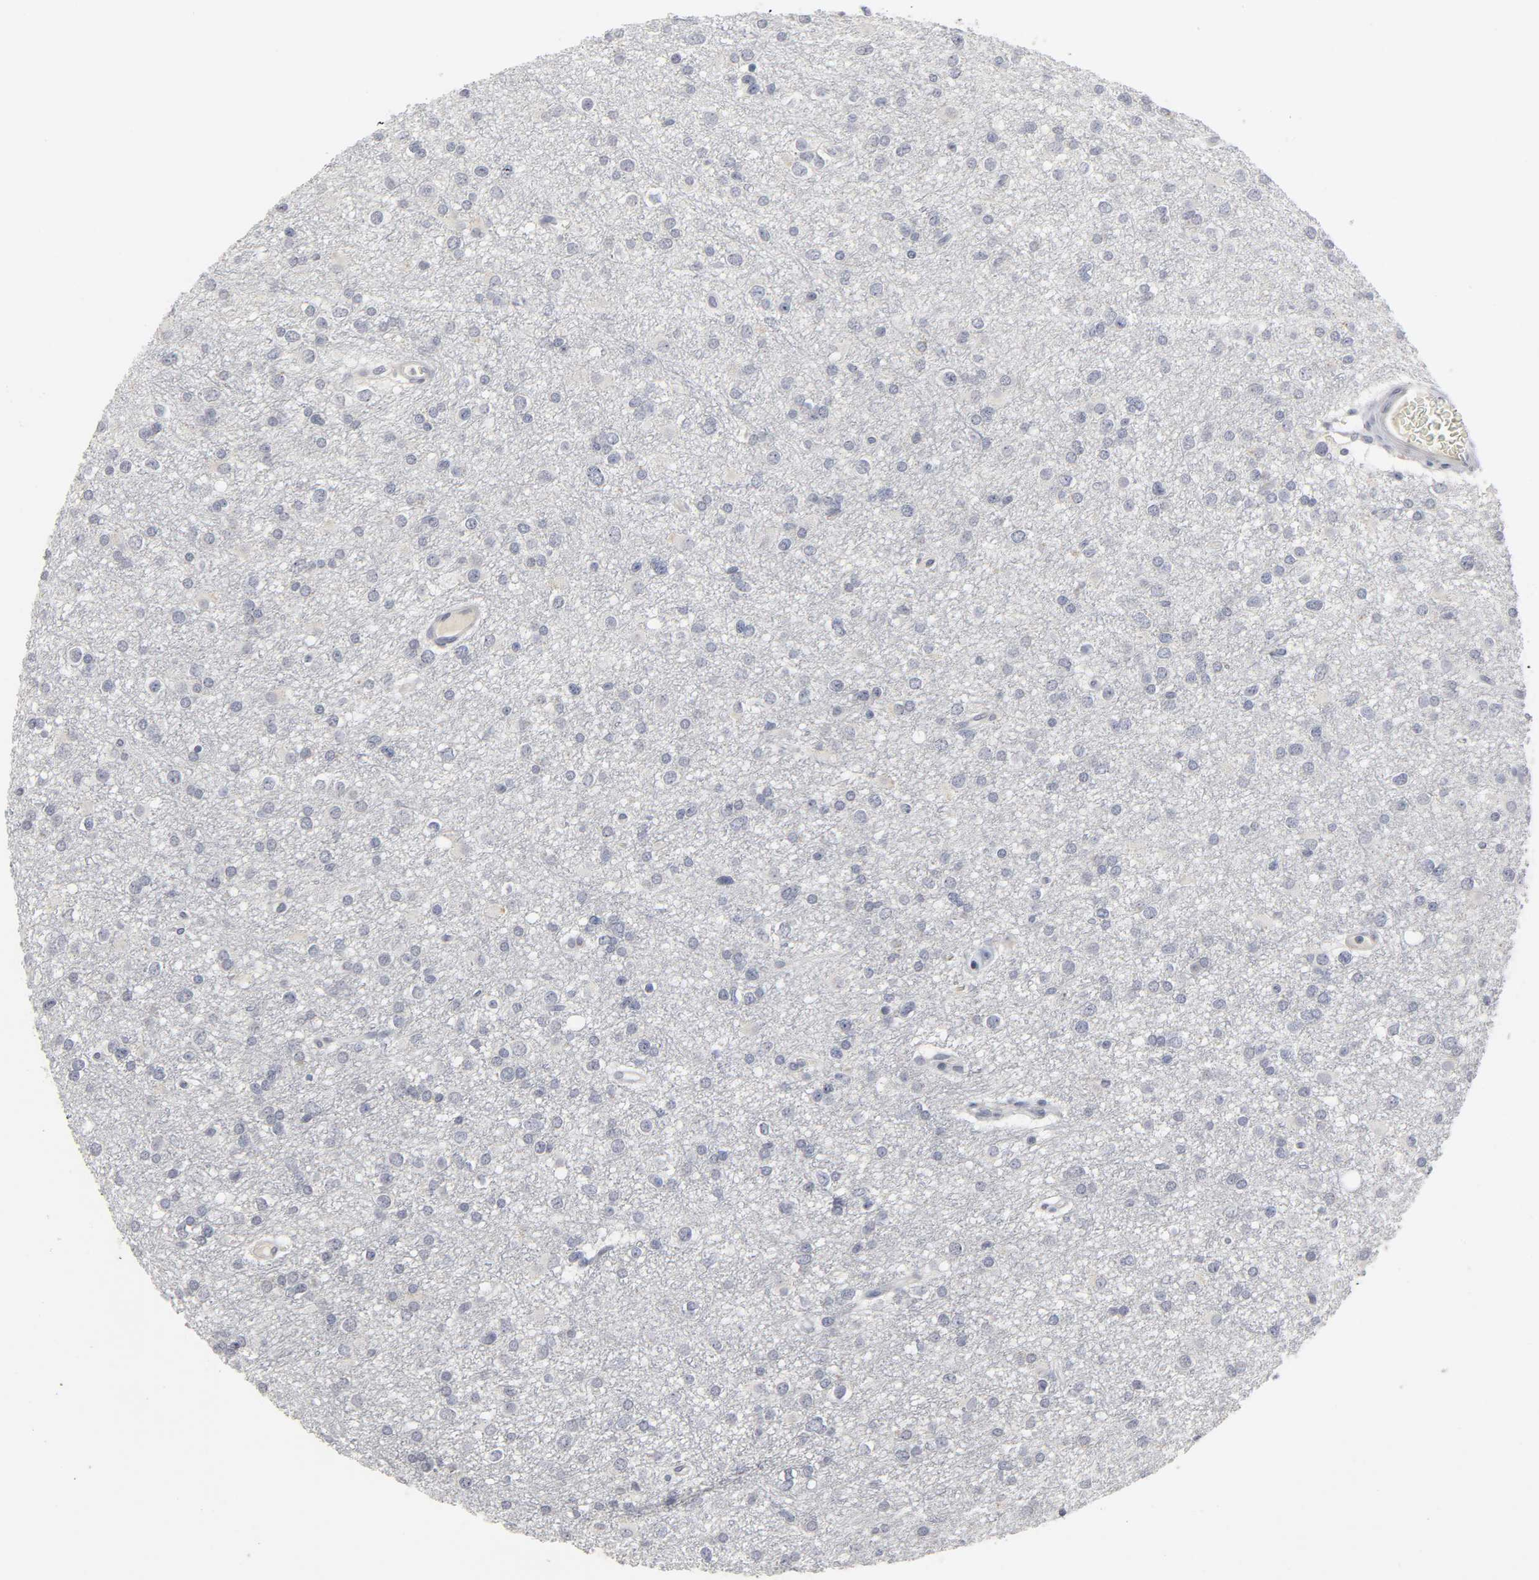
{"staining": {"intensity": "negative", "quantity": "none", "location": "none"}, "tissue": "glioma", "cell_type": "Tumor cells", "image_type": "cancer", "snomed": [{"axis": "morphology", "description": "Glioma, malignant, Low grade"}, {"axis": "topography", "description": "Brain"}], "caption": "The micrograph reveals no significant positivity in tumor cells of glioma.", "gene": "TCAP", "patient": {"sex": "male", "age": 42}}